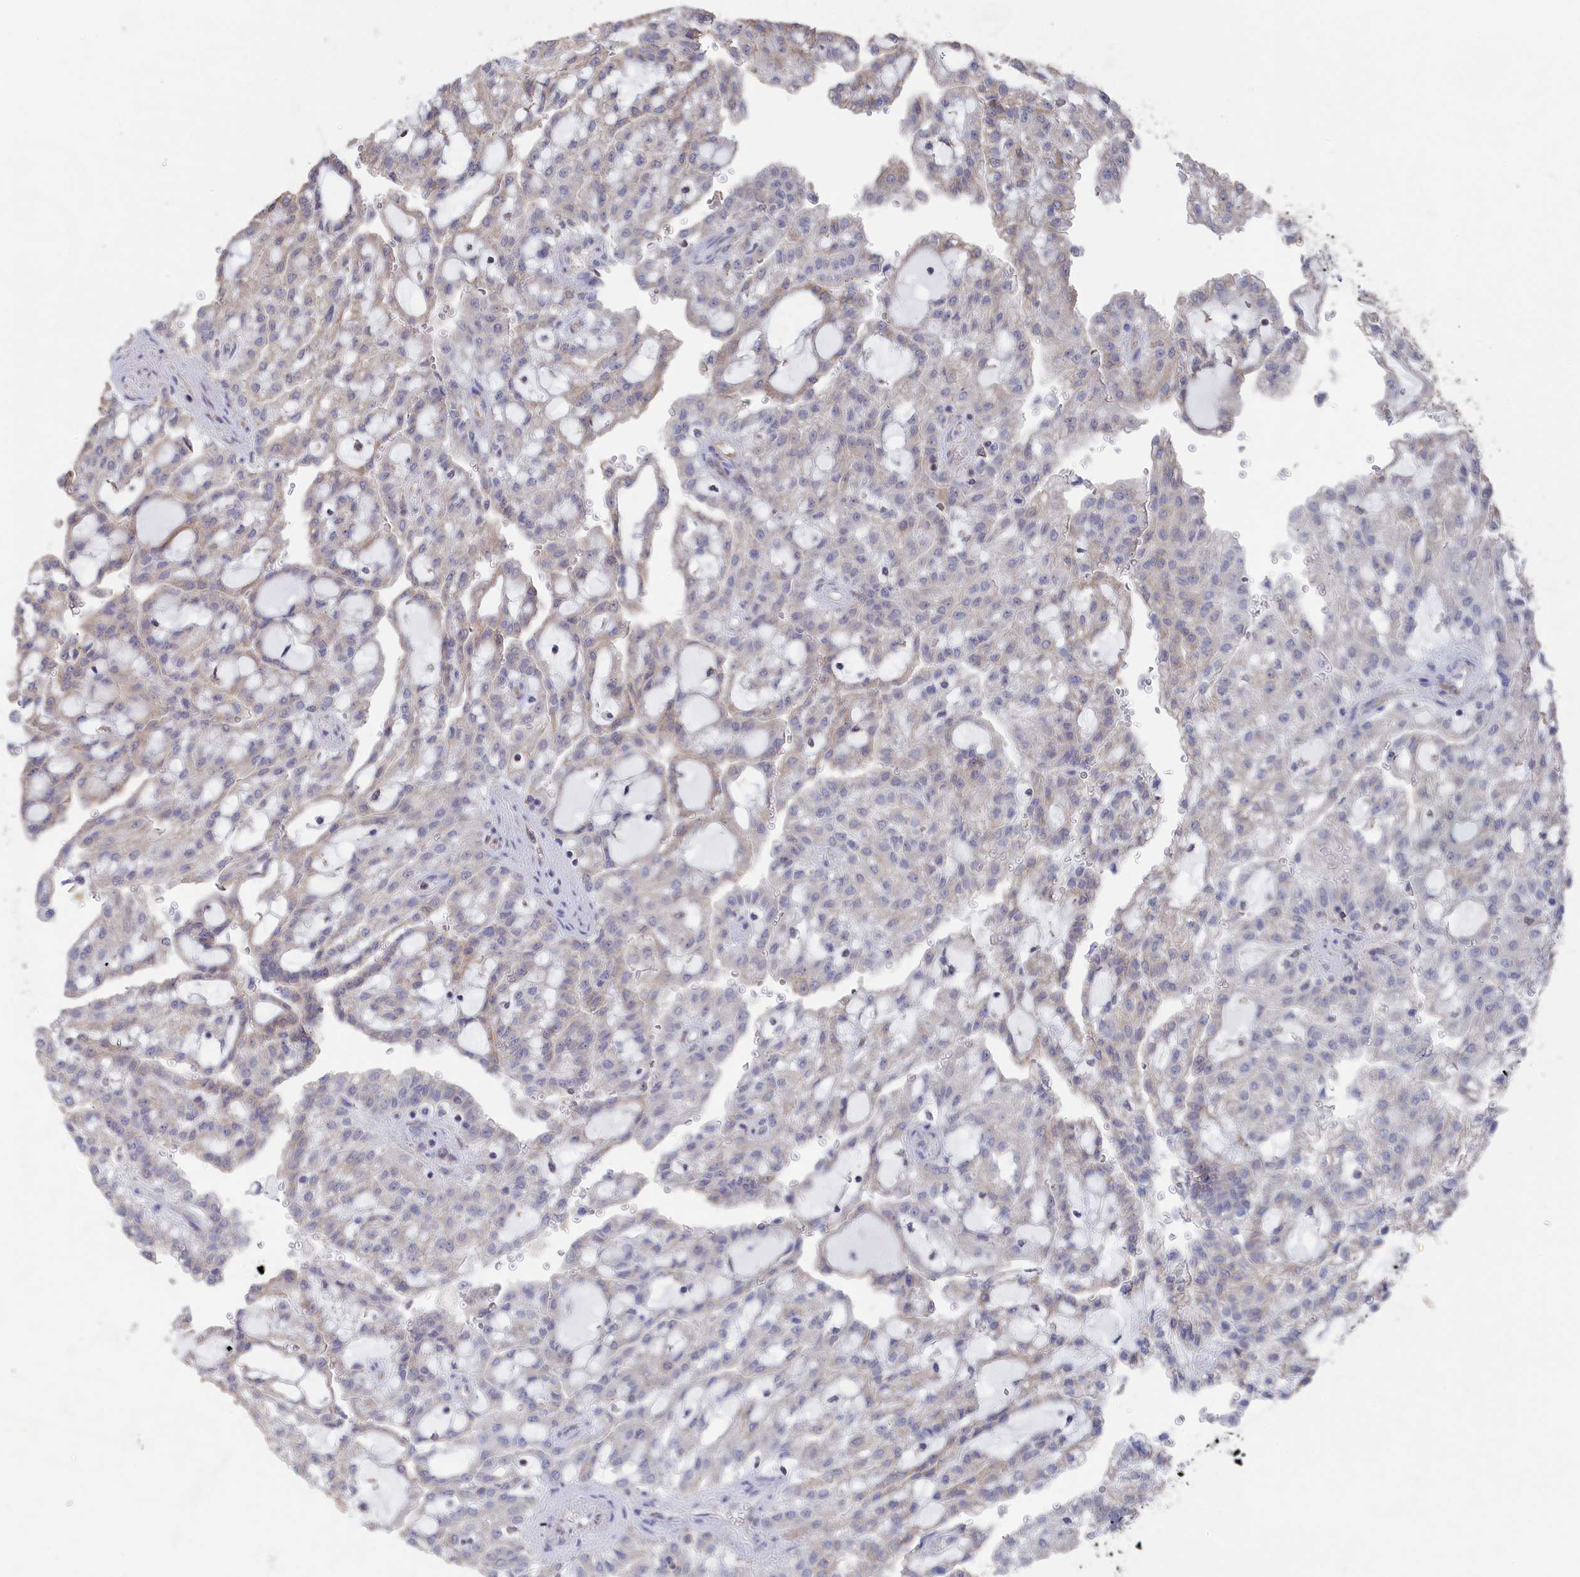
{"staining": {"intensity": "negative", "quantity": "none", "location": "none"}, "tissue": "renal cancer", "cell_type": "Tumor cells", "image_type": "cancer", "snomed": [{"axis": "morphology", "description": "Adenocarcinoma, NOS"}, {"axis": "topography", "description": "Kidney"}], "caption": "The photomicrograph shows no significant positivity in tumor cells of renal adenocarcinoma. (Brightfield microscopy of DAB (3,3'-diaminobenzidine) immunohistochemistry (IHC) at high magnification).", "gene": "SEMG2", "patient": {"sex": "male", "age": 63}}